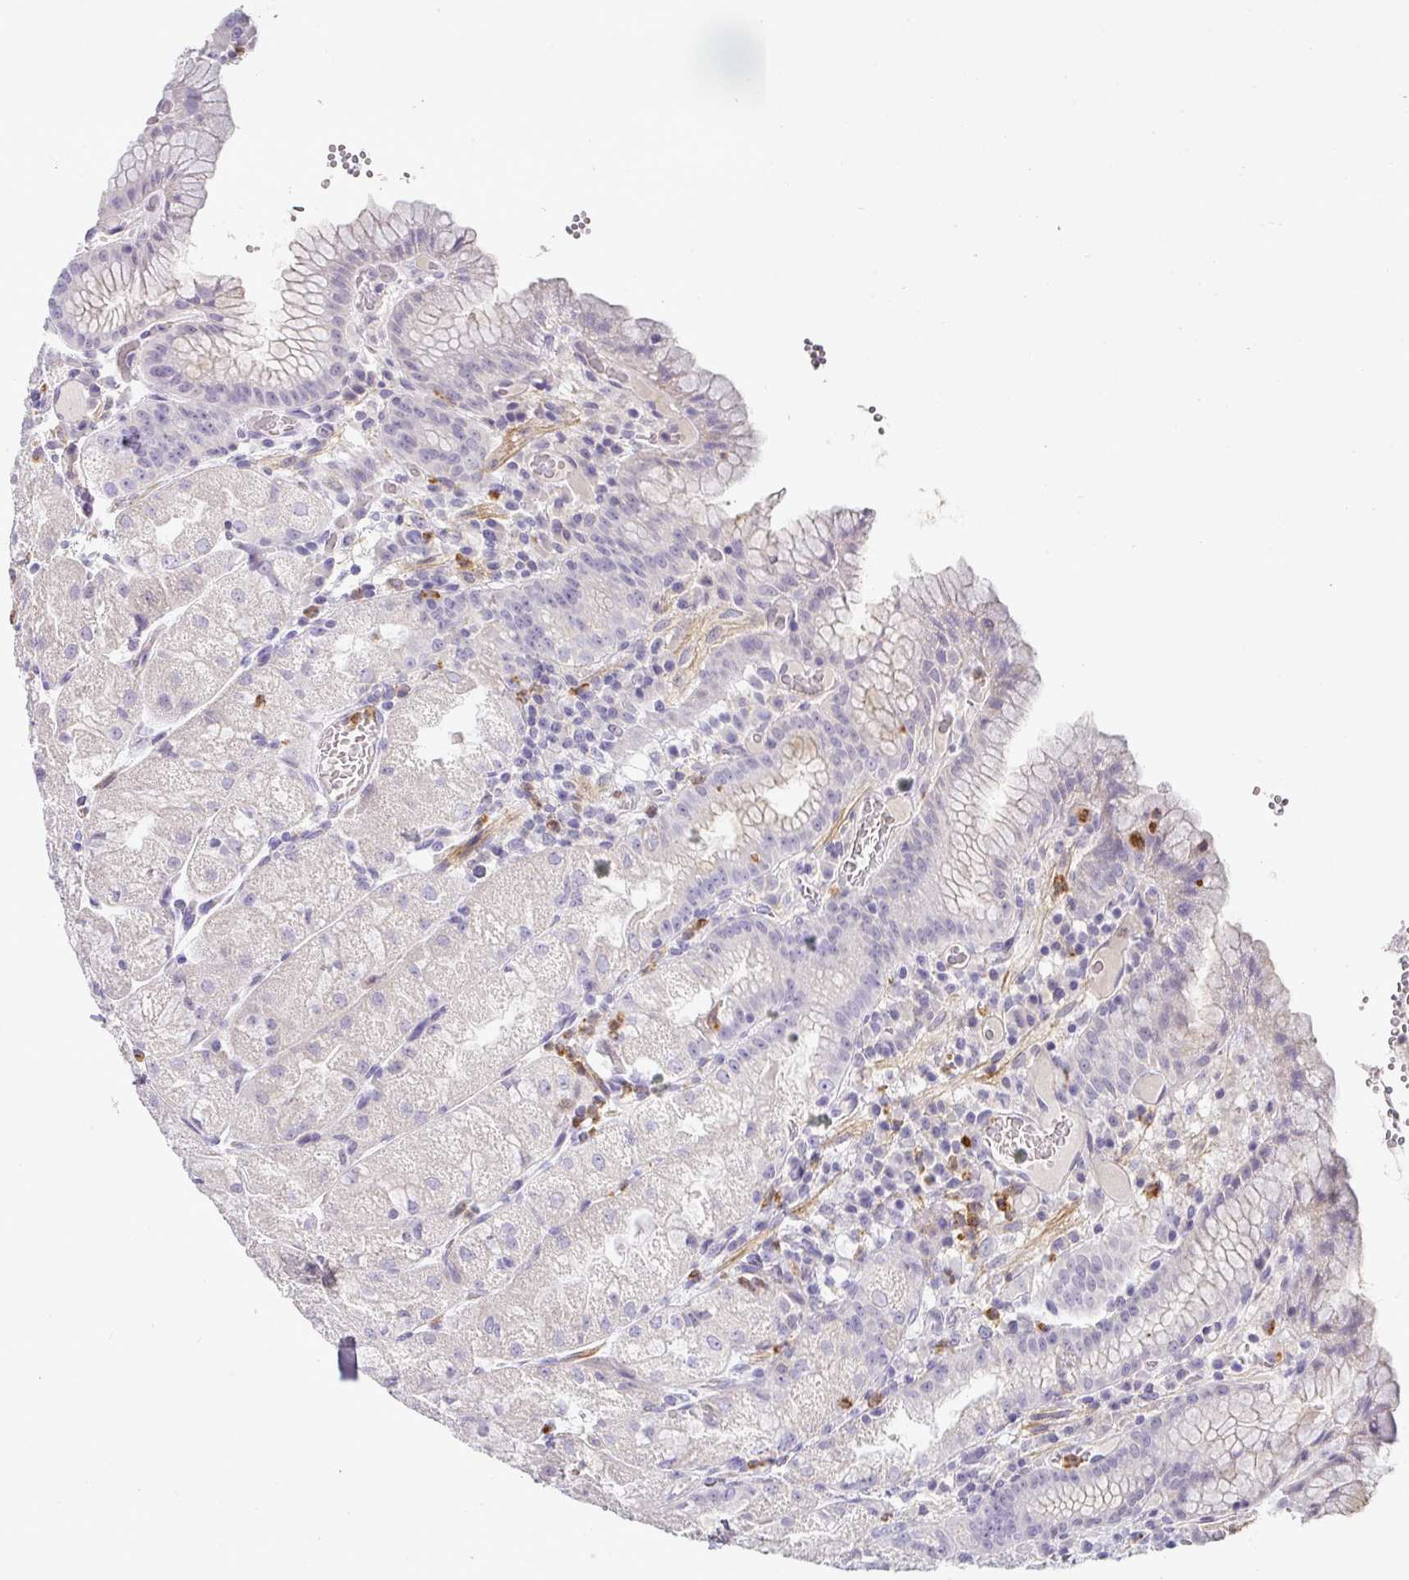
{"staining": {"intensity": "negative", "quantity": "none", "location": "none"}, "tissue": "stomach", "cell_type": "Glandular cells", "image_type": "normal", "snomed": [{"axis": "morphology", "description": "Normal tissue, NOS"}, {"axis": "topography", "description": "Stomach, upper"}], "caption": "Glandular cells show no significant protein expression in normal stomach.", "gene": "BTLA", "patient": {"sex": "male", "age": 52}}